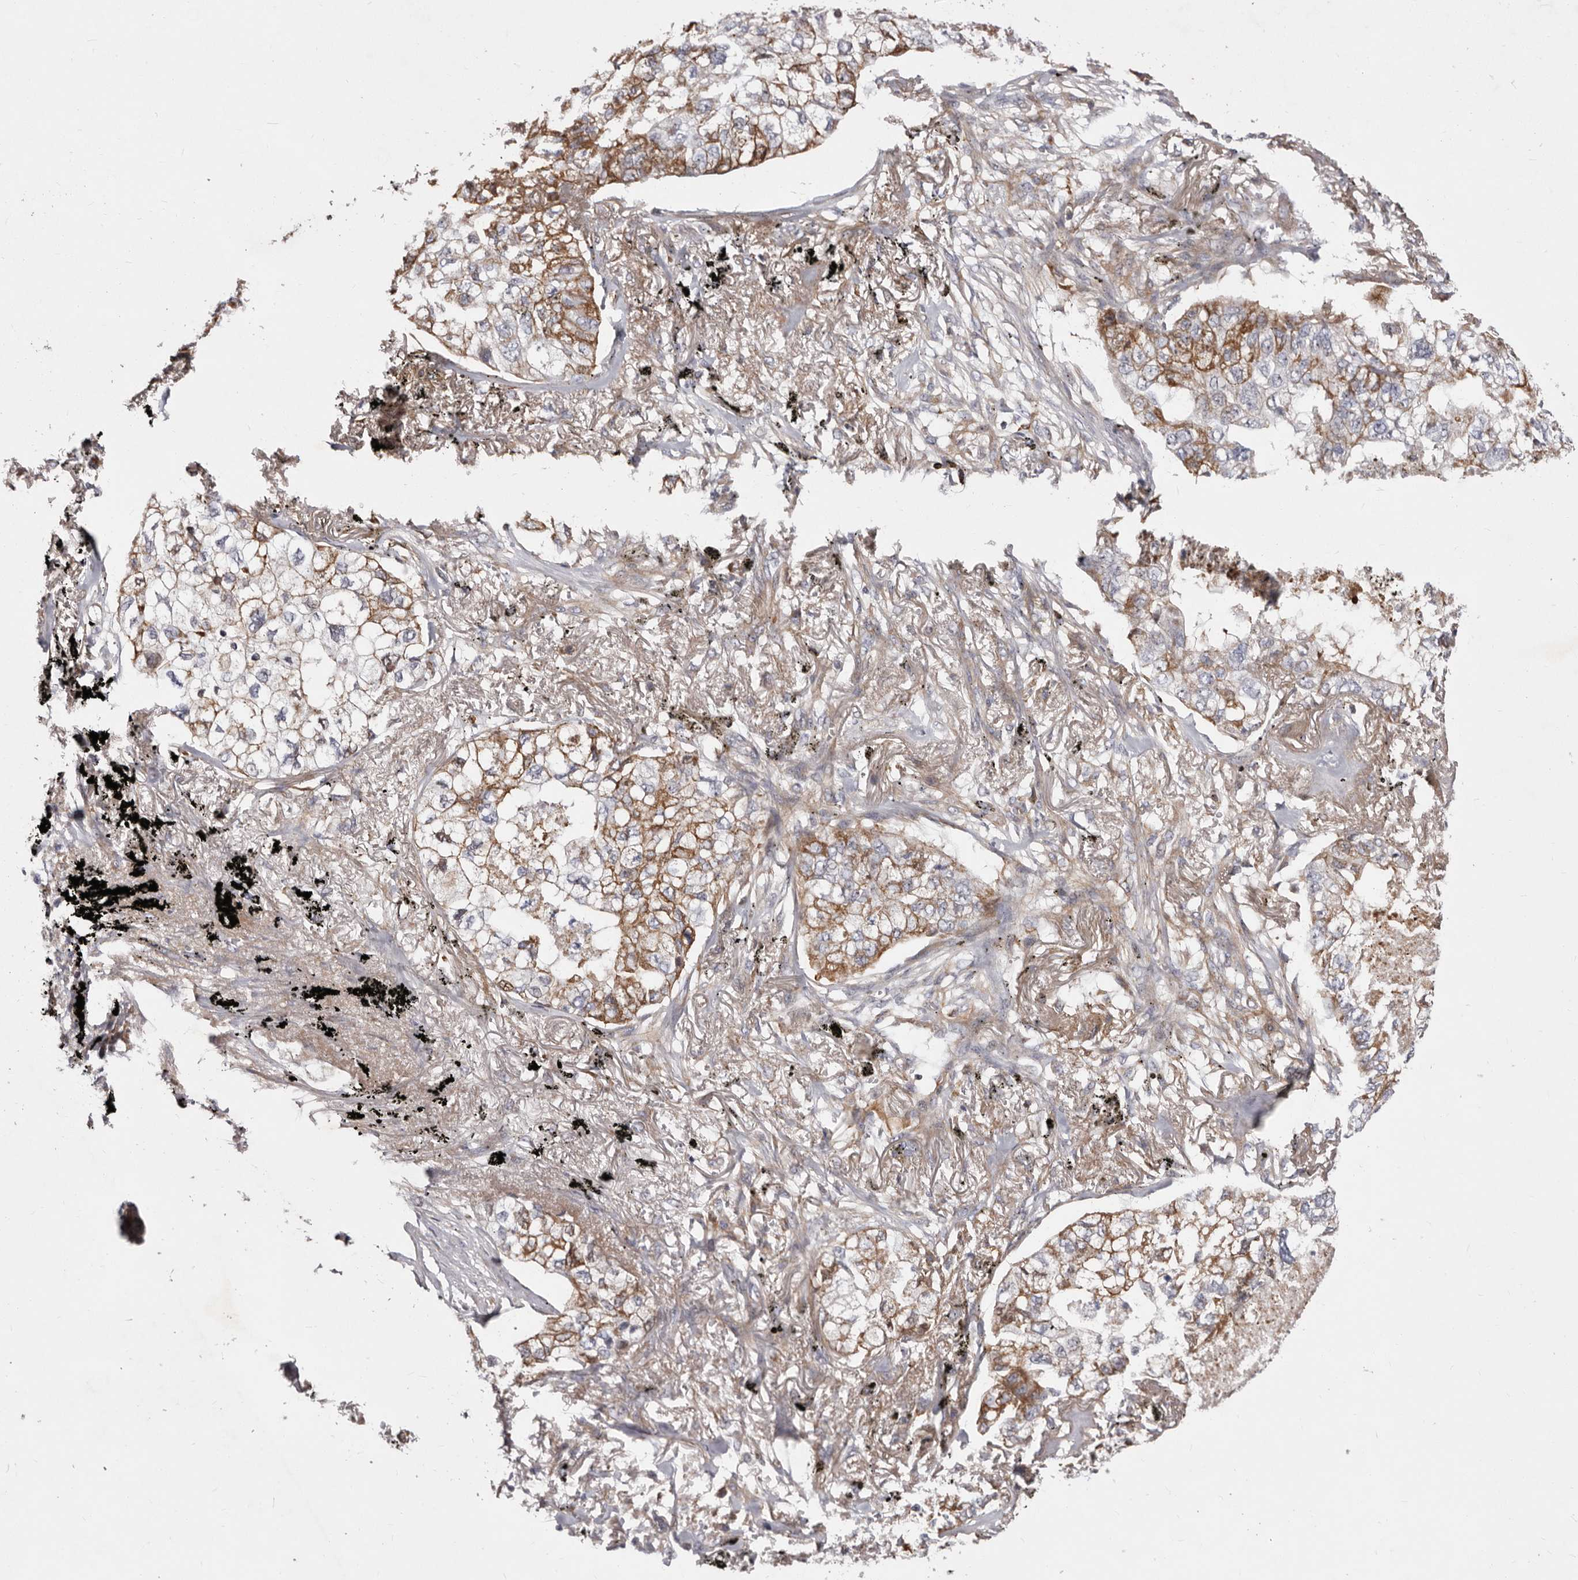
{"staining": {"intensity": "moderate", "quantity": "25%-75%", "location": "cytoplasmic/membranous"}, "tissue": "lung cancer", "cell_type": "Tumor cells", "image_type": "cancer", "snomed": [{"axis": "morphology", "description": "Adenocarcinoma, NOS"}, {"axis": "topography", "description": "Lung"}], "caption": "Immunohistochemistry (DAB) staining of lung cancer (adenocarcinoma) shows moderate cytoplasmic/membranous protein positivity in about 25%-75% of tumor cells. The protein of interest is stained brown, and the nuclei are stained in blue (DAB (3,3'-diaminobenzidine) IHC with brightfield microscopy, high magnification).", "gene": "NUBPL", "patient": {"sex": "male", "age": 65}}